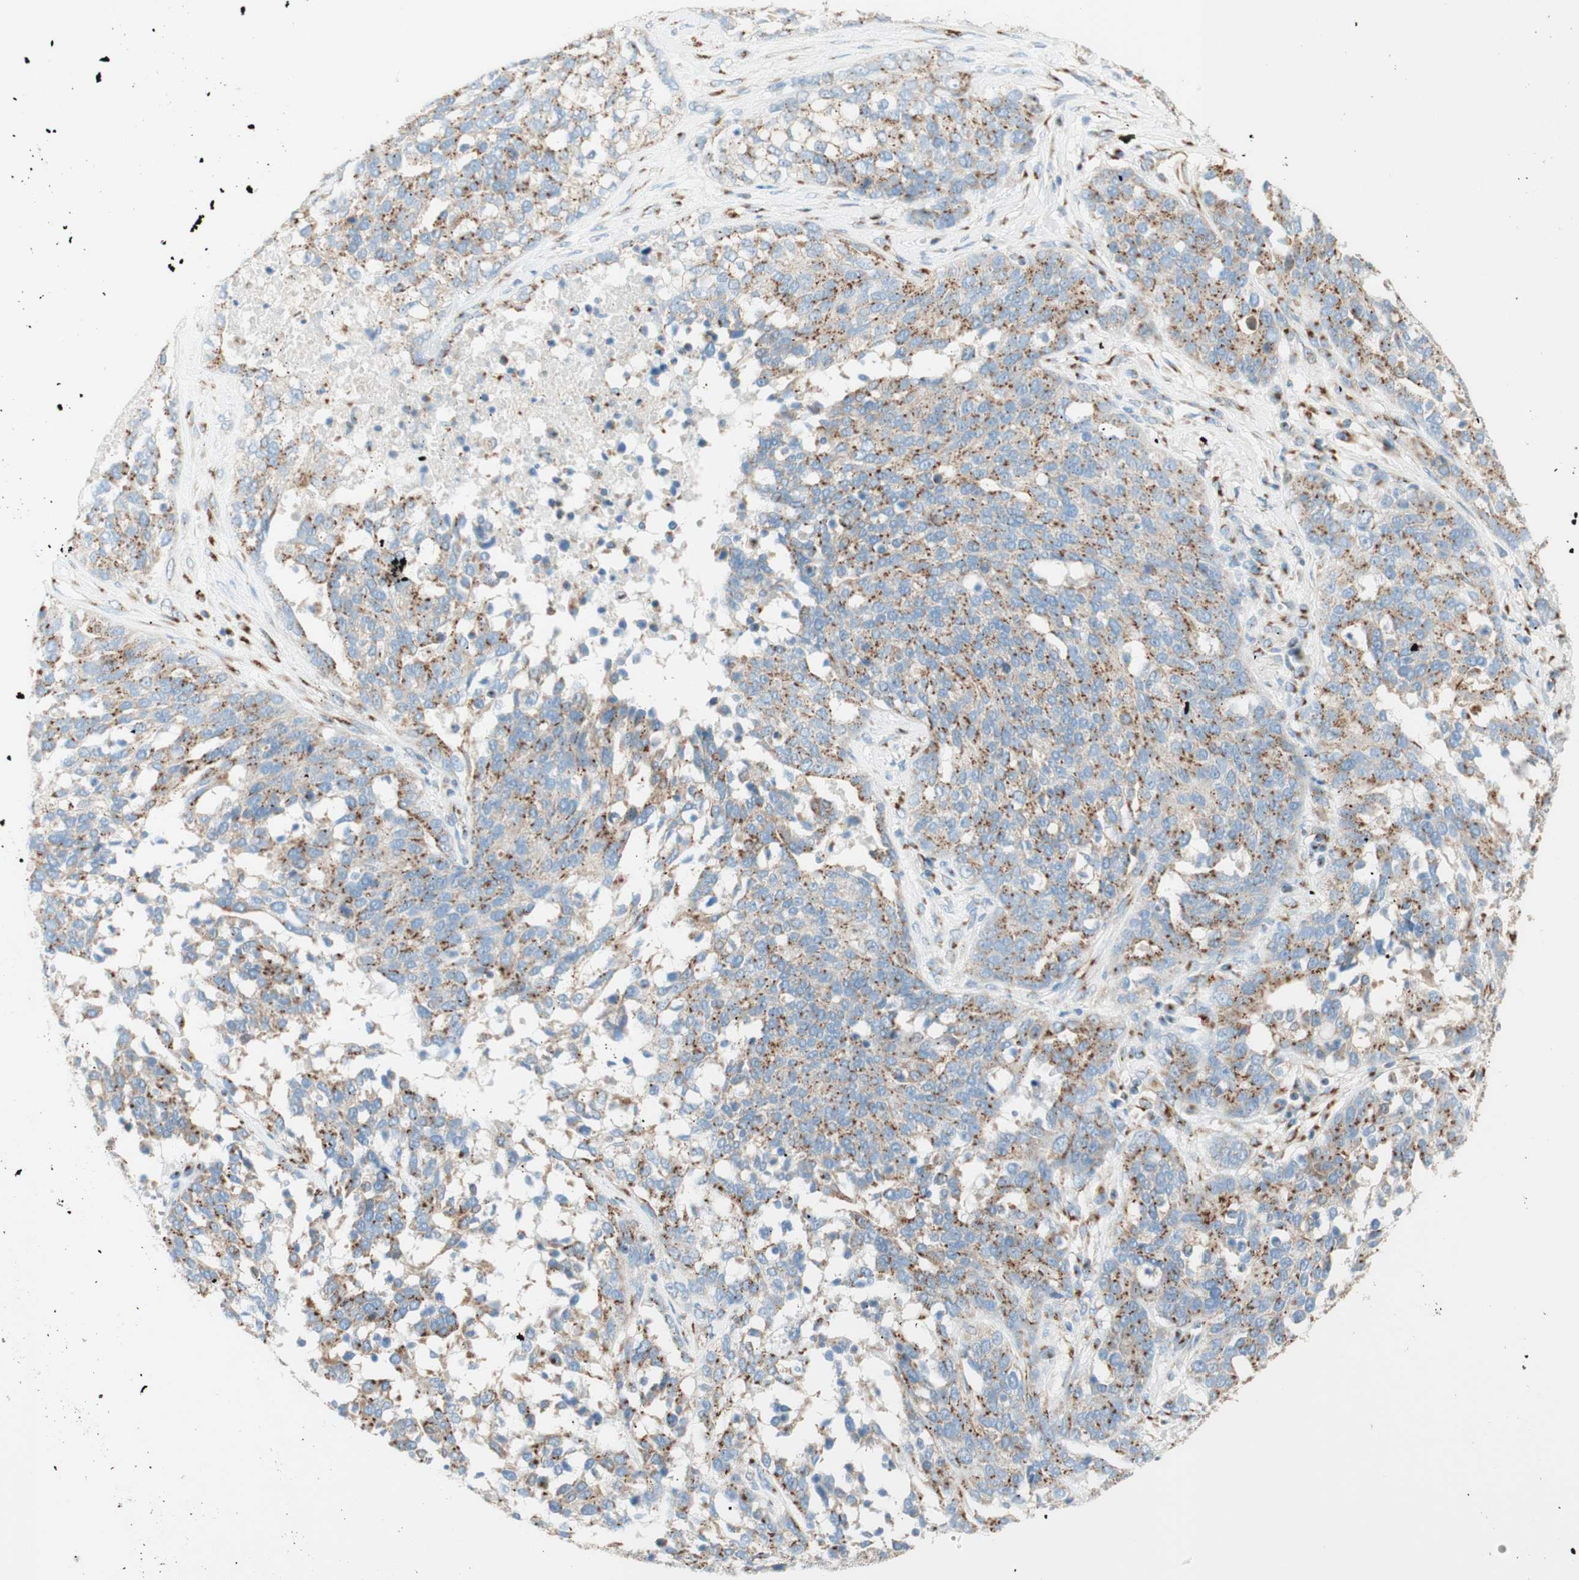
{"staining": {"intensity": "strong", "quantity": "25%-75%", "location": "cytoplasmic/membranous"}, "tissue": "ovarian cancer", "cell_type": "Tumor cells", "image_type": "cancer", "snomed": [{"axis": "morphology", "description": "Cystadenocarcinoma, serous, NOS"}, {"axis": "topography", "description": "Ovary"}], "caption": "High-magnification brightfield microscopy of ovarian cancer (serous cystadenocarcinoma) stained with DAB (brown) and counterstained with hematoxylin (blue). tumor cells exhibit strong cytoplasmic/membranous staining is identified in about25%-75% of cells. The protein of interest is stained brown, and the nuclei are stained in blue (DAB (3,3'-diaminobenzidine) IHC with brightfield microscopy, high magnification).", "gene": "GOLGB1", "patient": {"sex": "female", "age": 44}}